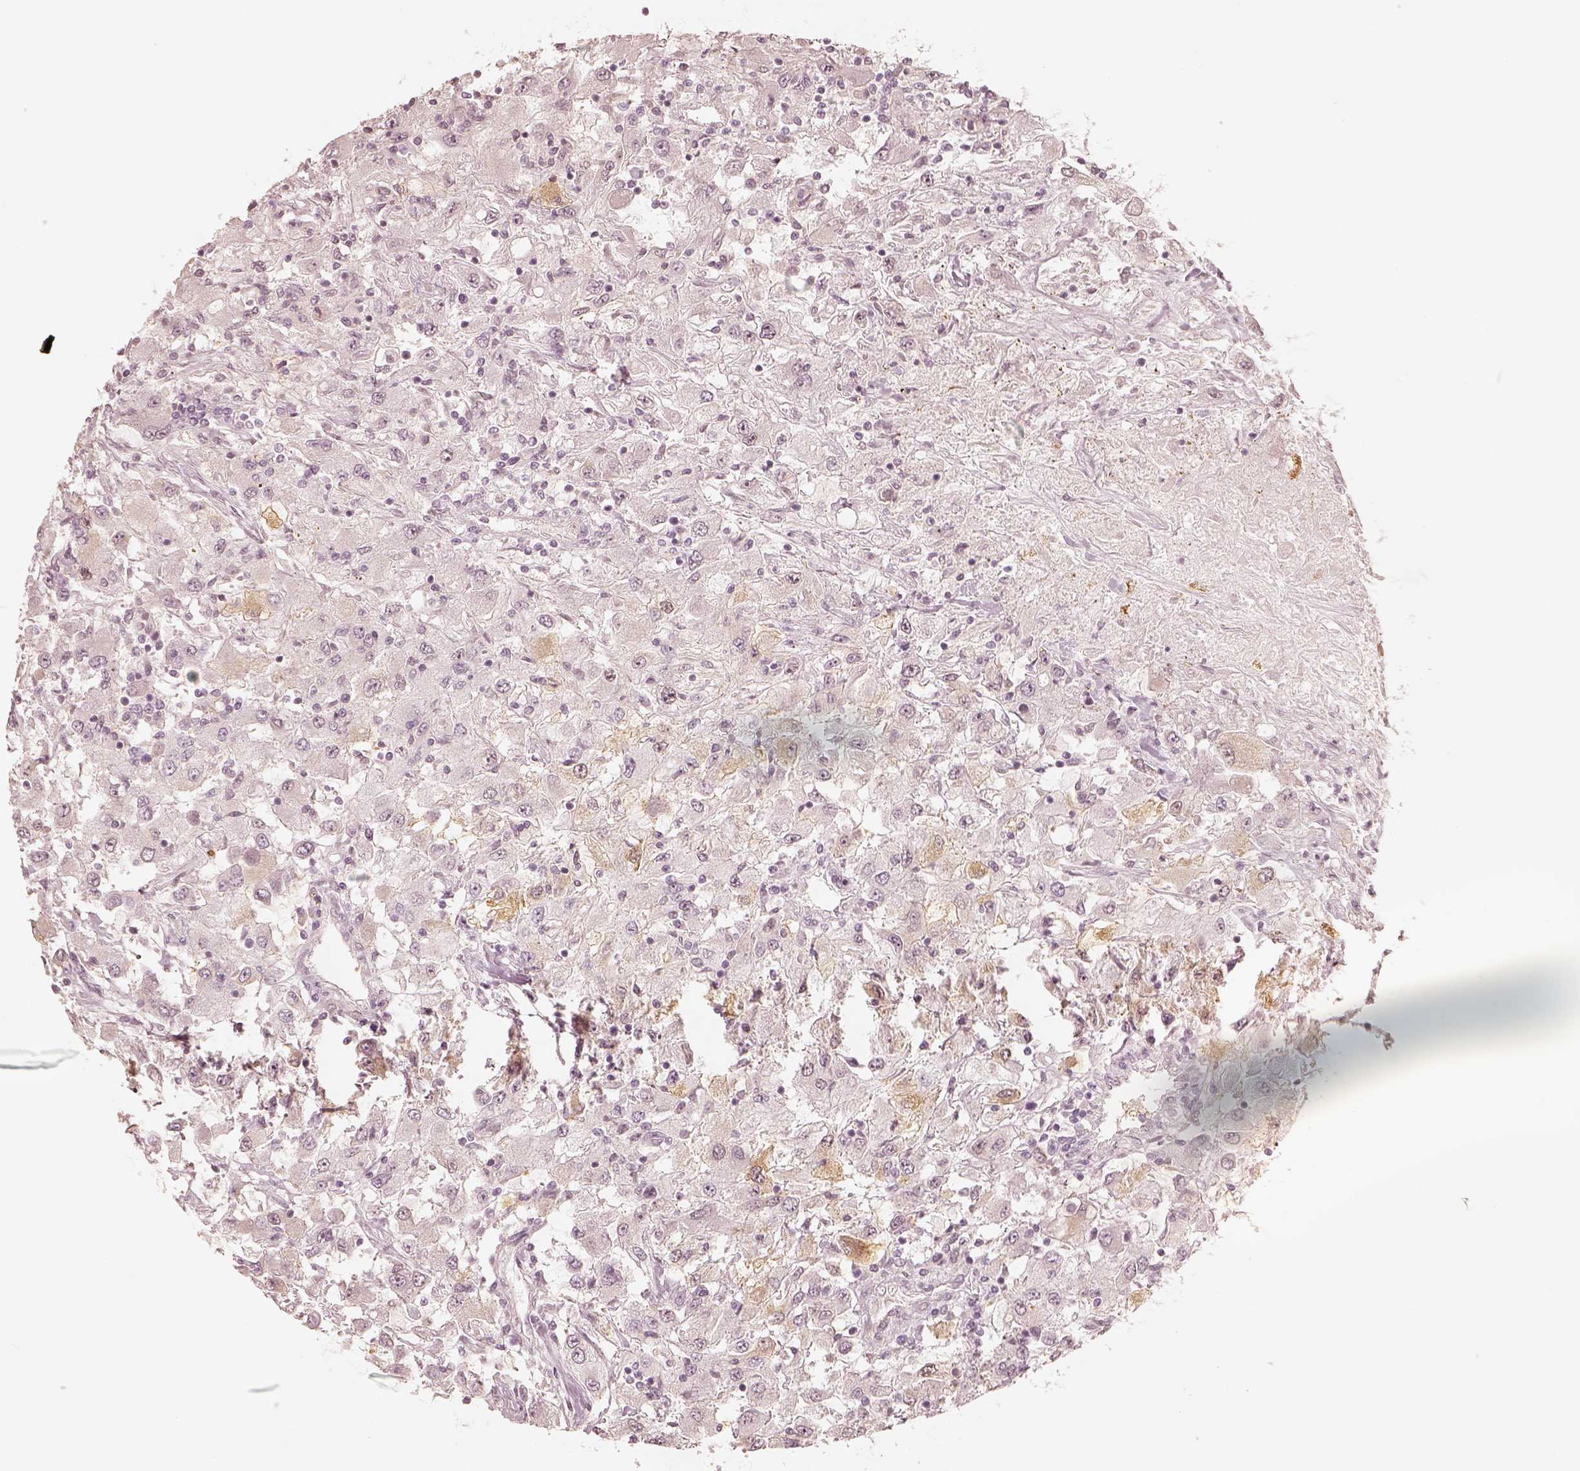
{"staining": {"intensity": "weak", "quantity": "<25%", "location": "cytoplasmic/membranous"}, "tissue": "renal cancer", "cell_type": "Tumor cells", "image_type": "cancer", "snomed": [{"axis": "morphology", "description": "Adenocarcinoma, NOS"}, {"axis": "topography", "description": "Kidney"}], "caption": "High power microscopy histopathology image of an immunohistochemistry (IHC) photomicrograph of renal cancer, revealing no significant expression in tumor cells. Brightfield microscopy of immunohistochemistry (IHC) stained with DAB (brown) and hematoxylin (blue), captured at high magnification.", "gene": "GORASP2", "patient": {"sex": "female", "age": 67}}